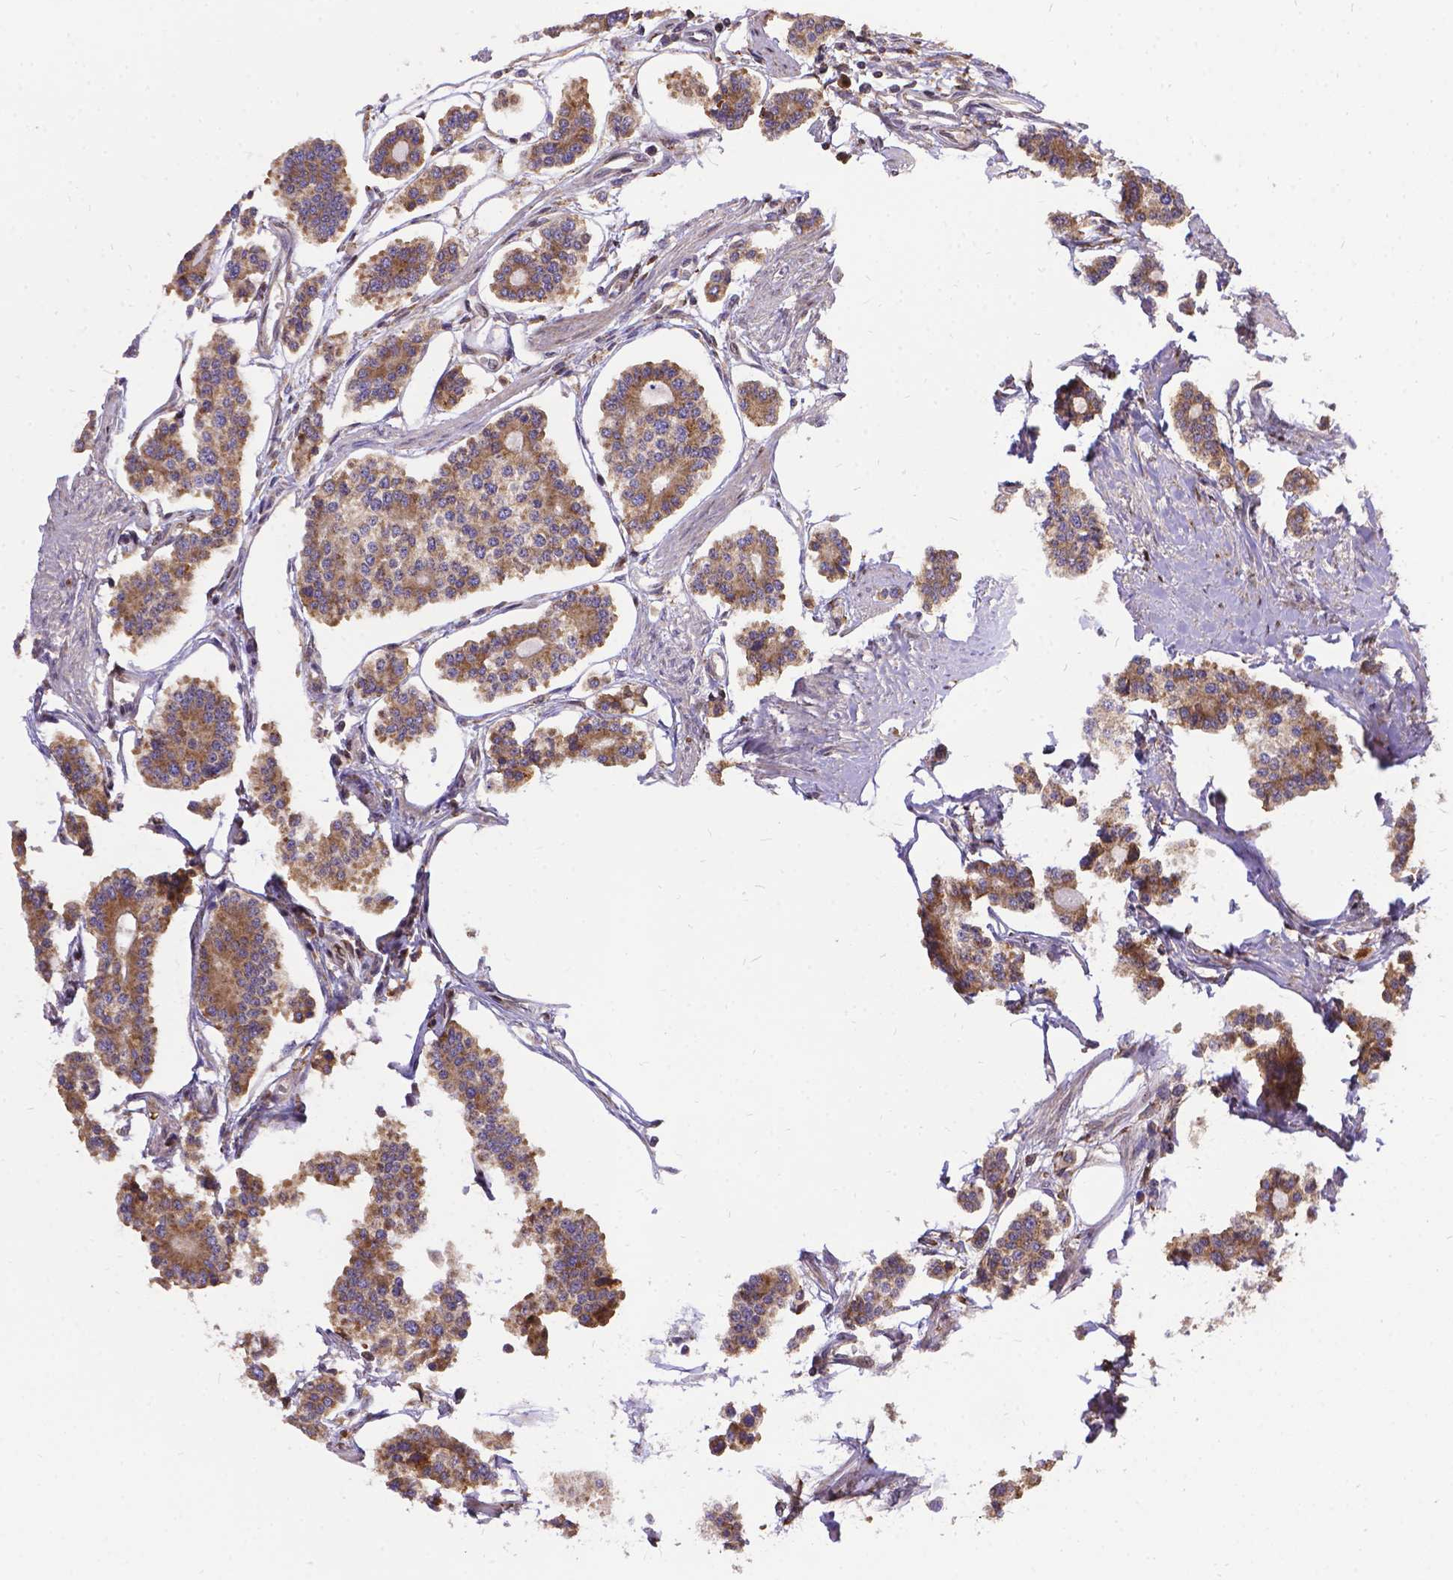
{"staining": {"intensity": "moderate", "quantity": ">75%", "location": "cytoplasmic/membranous"}, "tissue": "carcinoid", "cell_type": "Tumor cells", "image_type": "cancer", "snomed": [{"axis": "morphology", "description": "Carcinoid, malignant, NOS"}, {"axis": "topography", "description": "Small intestine"}], "caption": "This image exhibits immunohistochemistry (IHC) staining of malignant carcinoid, with medium moderate cytoplasmic/membranous expression in approximately >75% of tumor cells.", "gene": "DENND6A", "patient": {"sex": "female", "age": 65}}